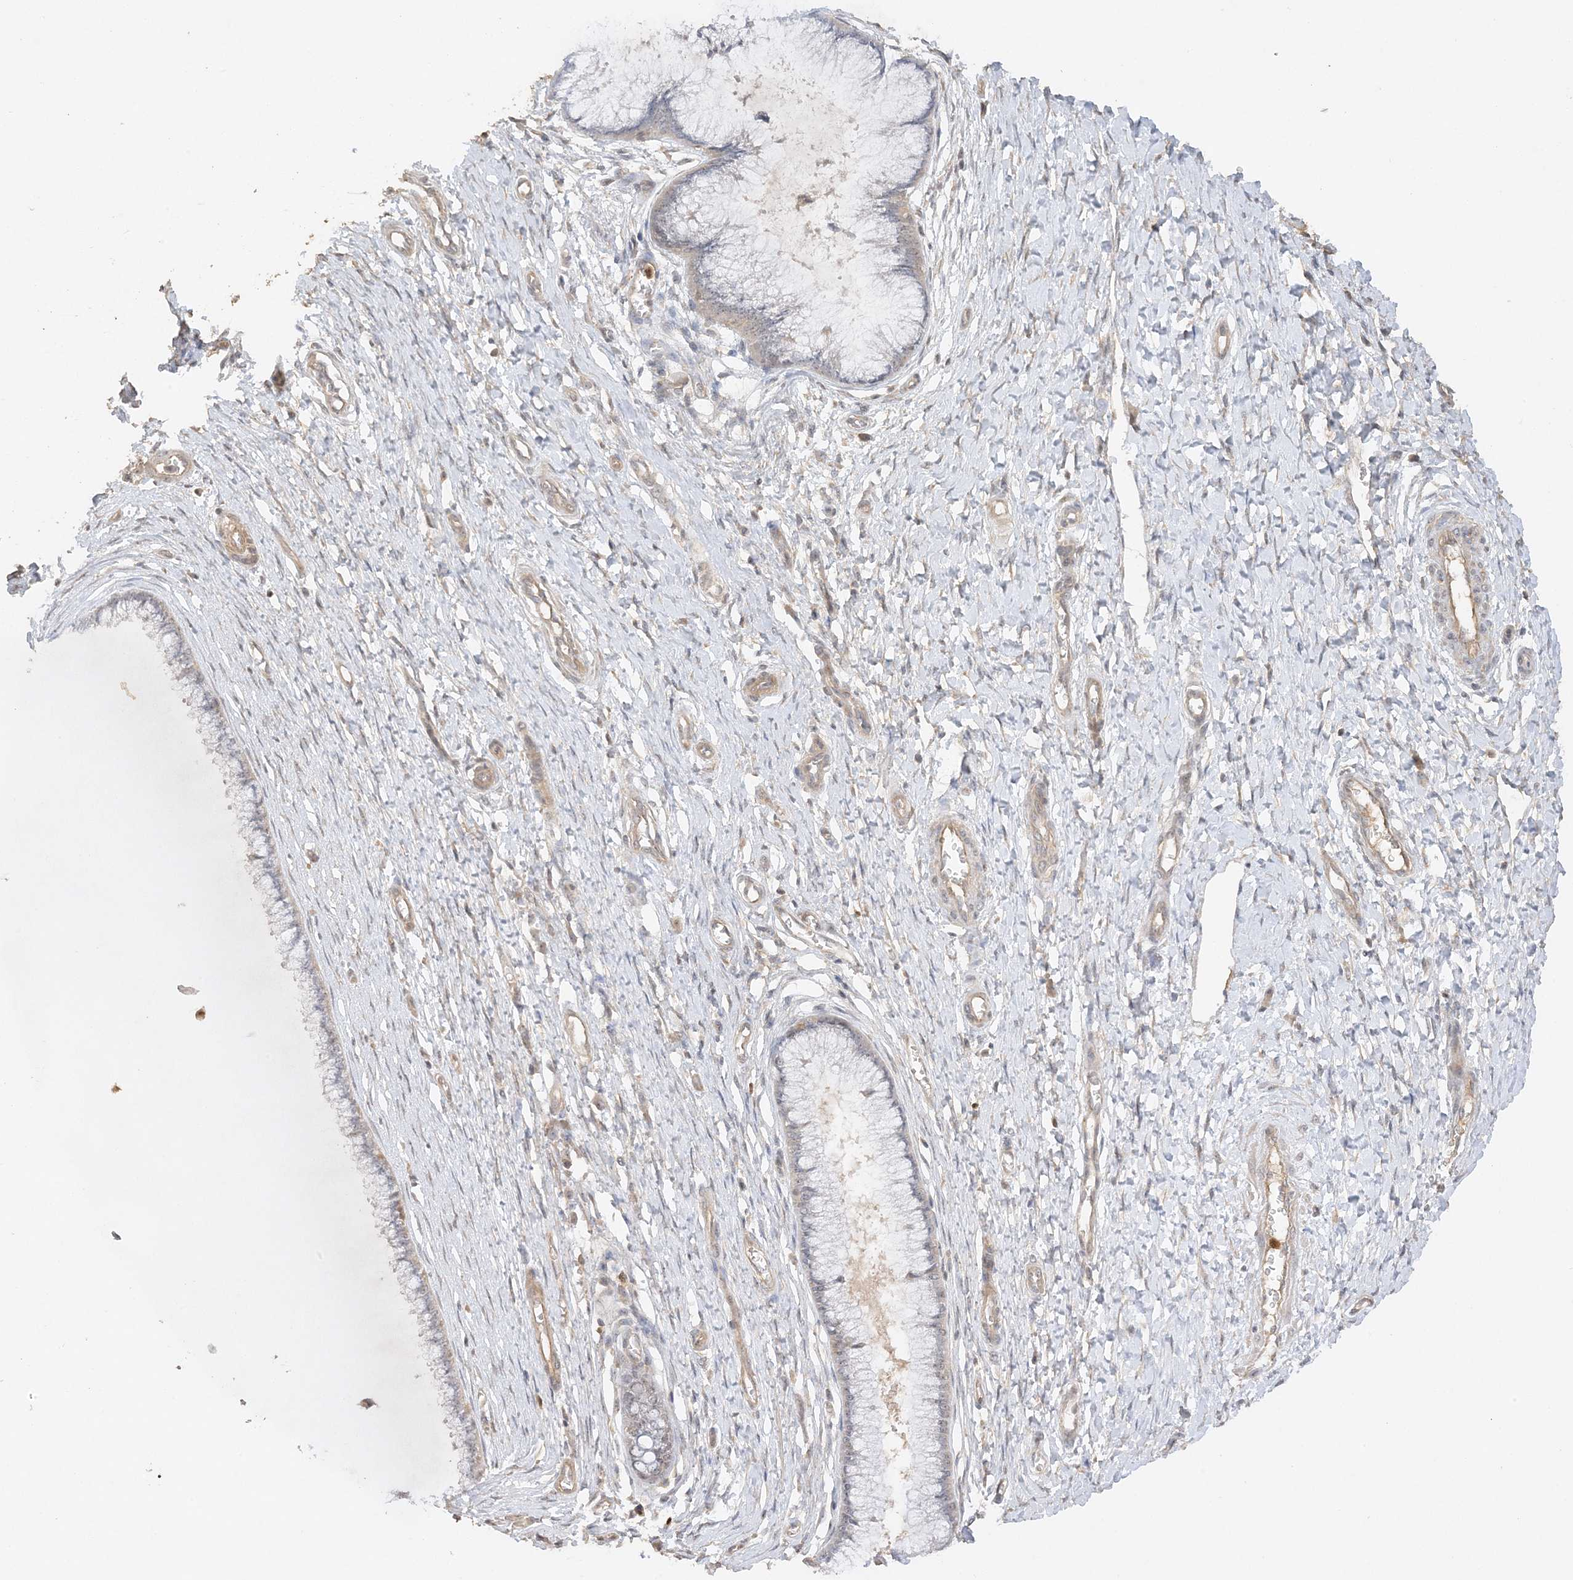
{"staining": {"intensity": "weak", "quantity": "<25%", "location": "cytoplasmic/membranous,nuclear"}, "tissue": "cervix", "cell_type": "Glandular cells", "image_type": "normal", "snomed": [{"axis": "morphology", "description": "Normal tissue, NOS"}, {"axis": "topography", "description": "Cervix"}], "caption": "Photomicrograph shows no protein expression in glandular cells of normal cervix. (Brightfield microscopy of DAB (3,3'-diaminobenzidine) immunohistochemistry (IHC) at high magnification).", "gene": "DDX18", "patient": {"sex": "female", "age": 55}}